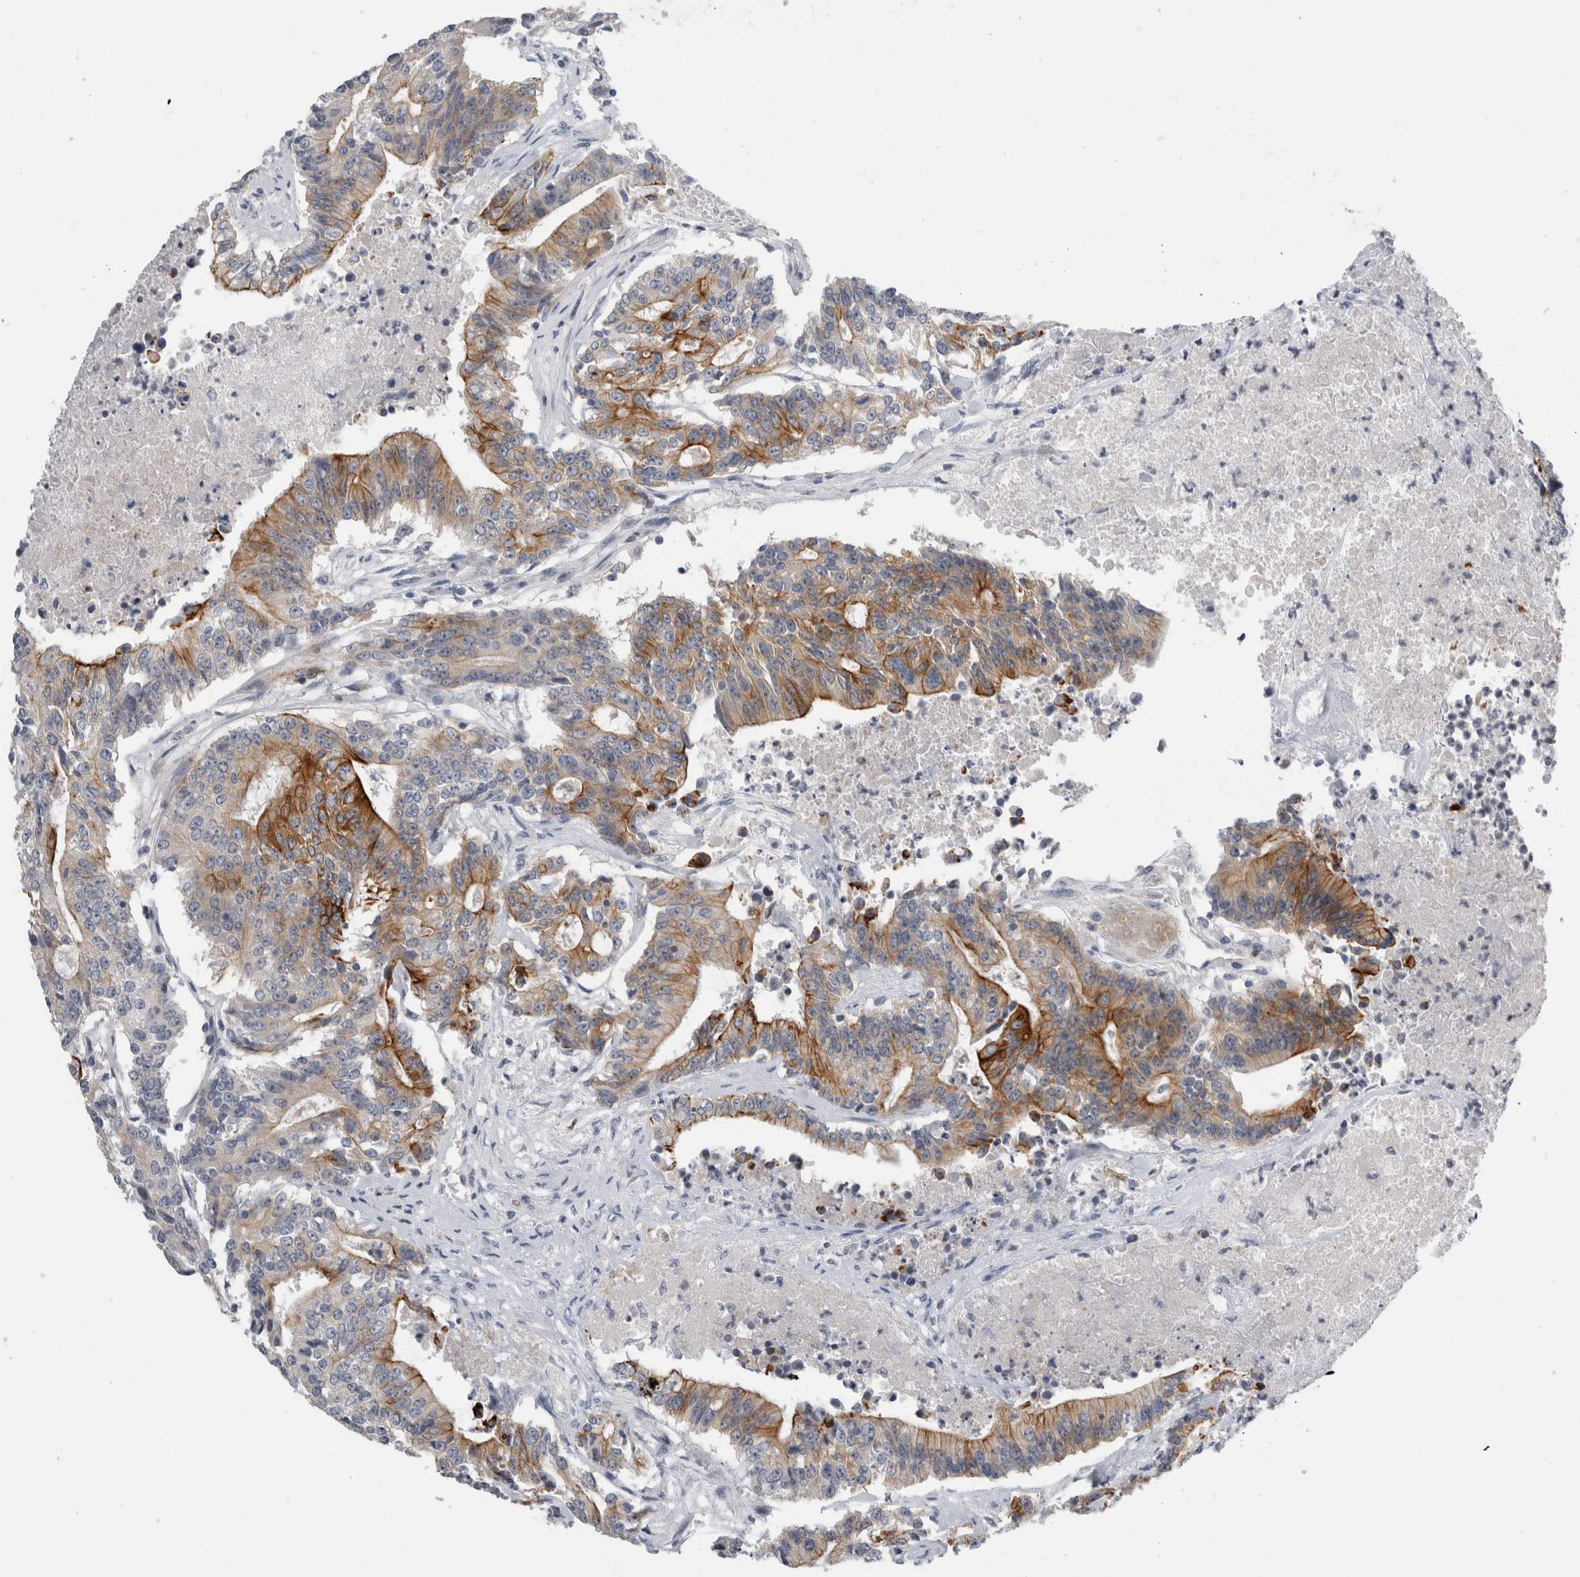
{"staining": {"intensity": "moderate", "quantity": ">75%", "location": "cytoplasmic/membranous"}, "tissue": "colorectal cancer", "cell_type": "Tumor cells", "image_type": "cancer", "snomed": [{"axis": "morphology", "description": "Adenocarcinoma, NOS"}, {"axis": "topography", "description": "Colon"}], "caption": "This histopathology image exhibits colorectal cancer stained with immunohistochemistry to label a protein in brown. The cytoplasmic/membranous of tumor cells show moderate positivity for the protein. Nuclei are counter-stained blue.", "gene": "SLC20A2", "patient": {"sex": "female", "age": 77}}